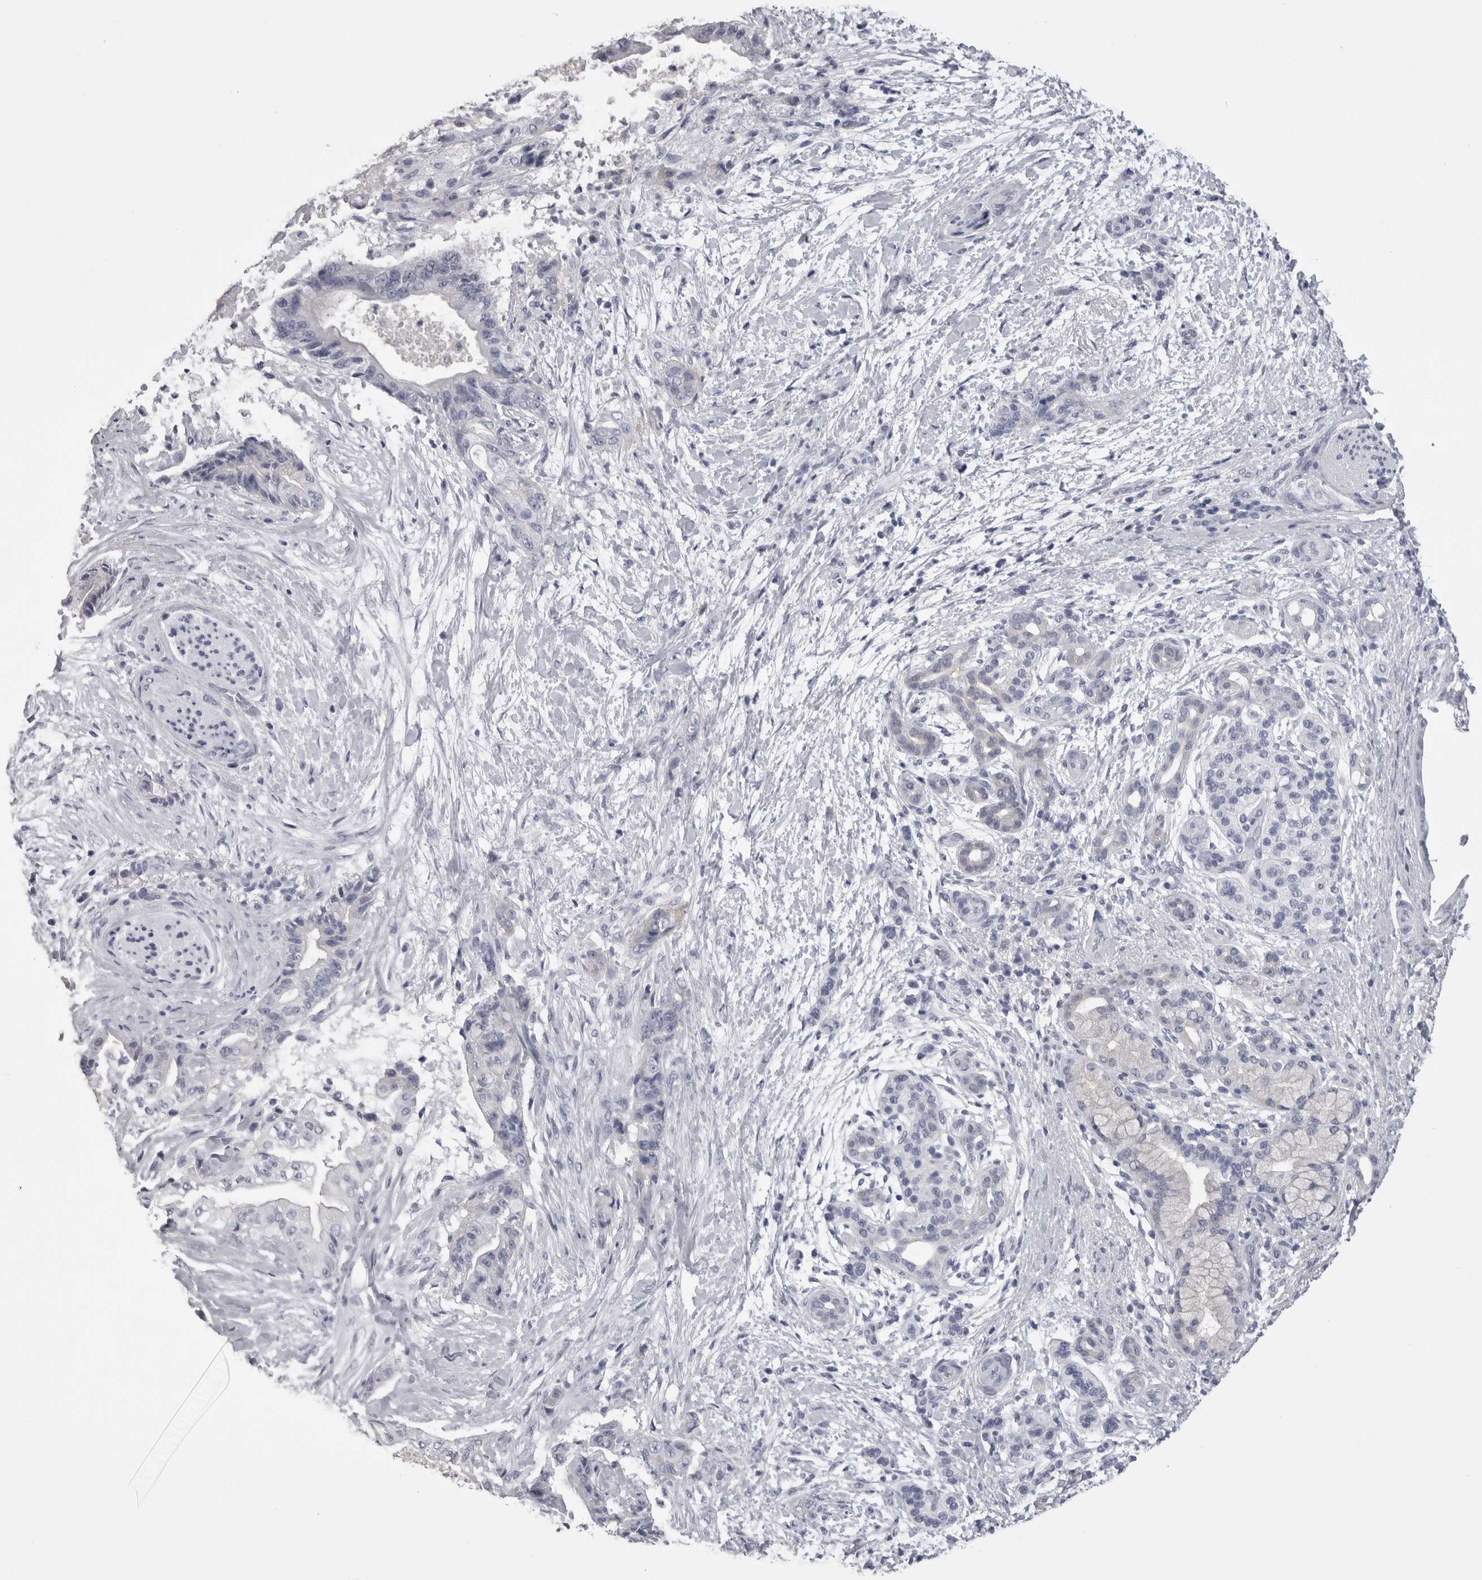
{"staining": {"intensity": "negative", "quantity": "none", "location": "none"}, "tissue": "pancreatic cancer", "cell_type": "Tumor cells", "image_type": "cancer", "snomed": [{"axis": "morphology", "description": "Adenocarcinoma, NOS"}, {"axis": "topography", "description": "Pancreas"}], "caption": "IHC of human pancreatic adenocarcinoma demonstrates no expression in tumor cells. (Stains: DAB immunohistochemistry with hematoxylin counter stain, Microscopy: brightfield microscopy at high magnification).", "gene": "AFMID", "patient": {"sex": "male", "age": 59}}